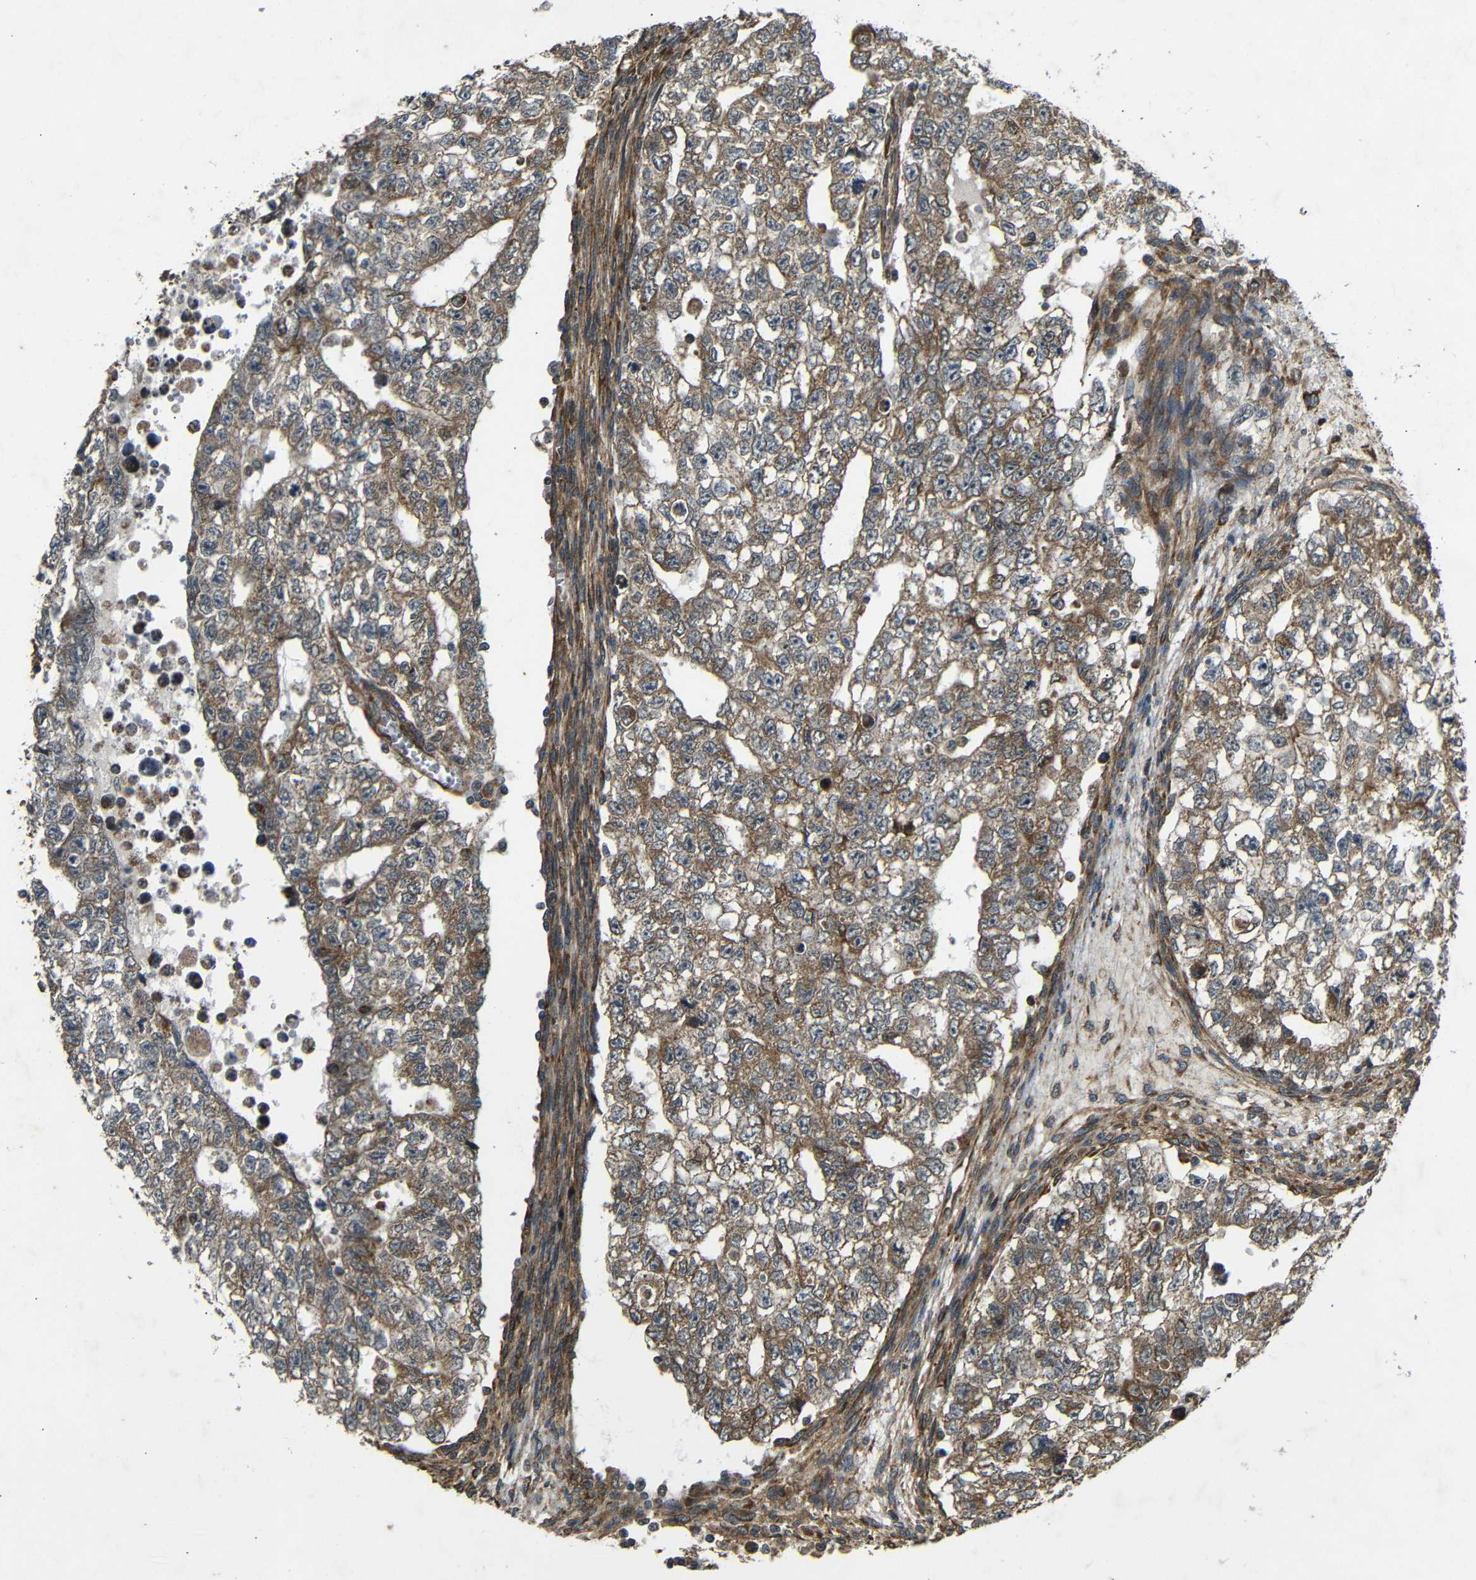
{"staining": {"intensity": "moderate", "quantity": ">75%", "location": "cytoplasmic/membranous"}, "tissue": "testis cancer", "cell_type": "Tumor cells", "image_type": "cancer", "snomed": [{"axis": "morphology", "description": "Seminoma, NOS"}, {"axis": "morphology", "description": "Carcinoma, Embryonal, NOS"}, {"axis": "topography", "description": "Testis"}], "caption": "Protein analysis of seminoma (testis) tissue demonstrates moderate cytoplasmic/membranous expression in about >75% of tumor cells.", "gene": "TRPC1", "patient": {"sex": "male", "age": 38}}